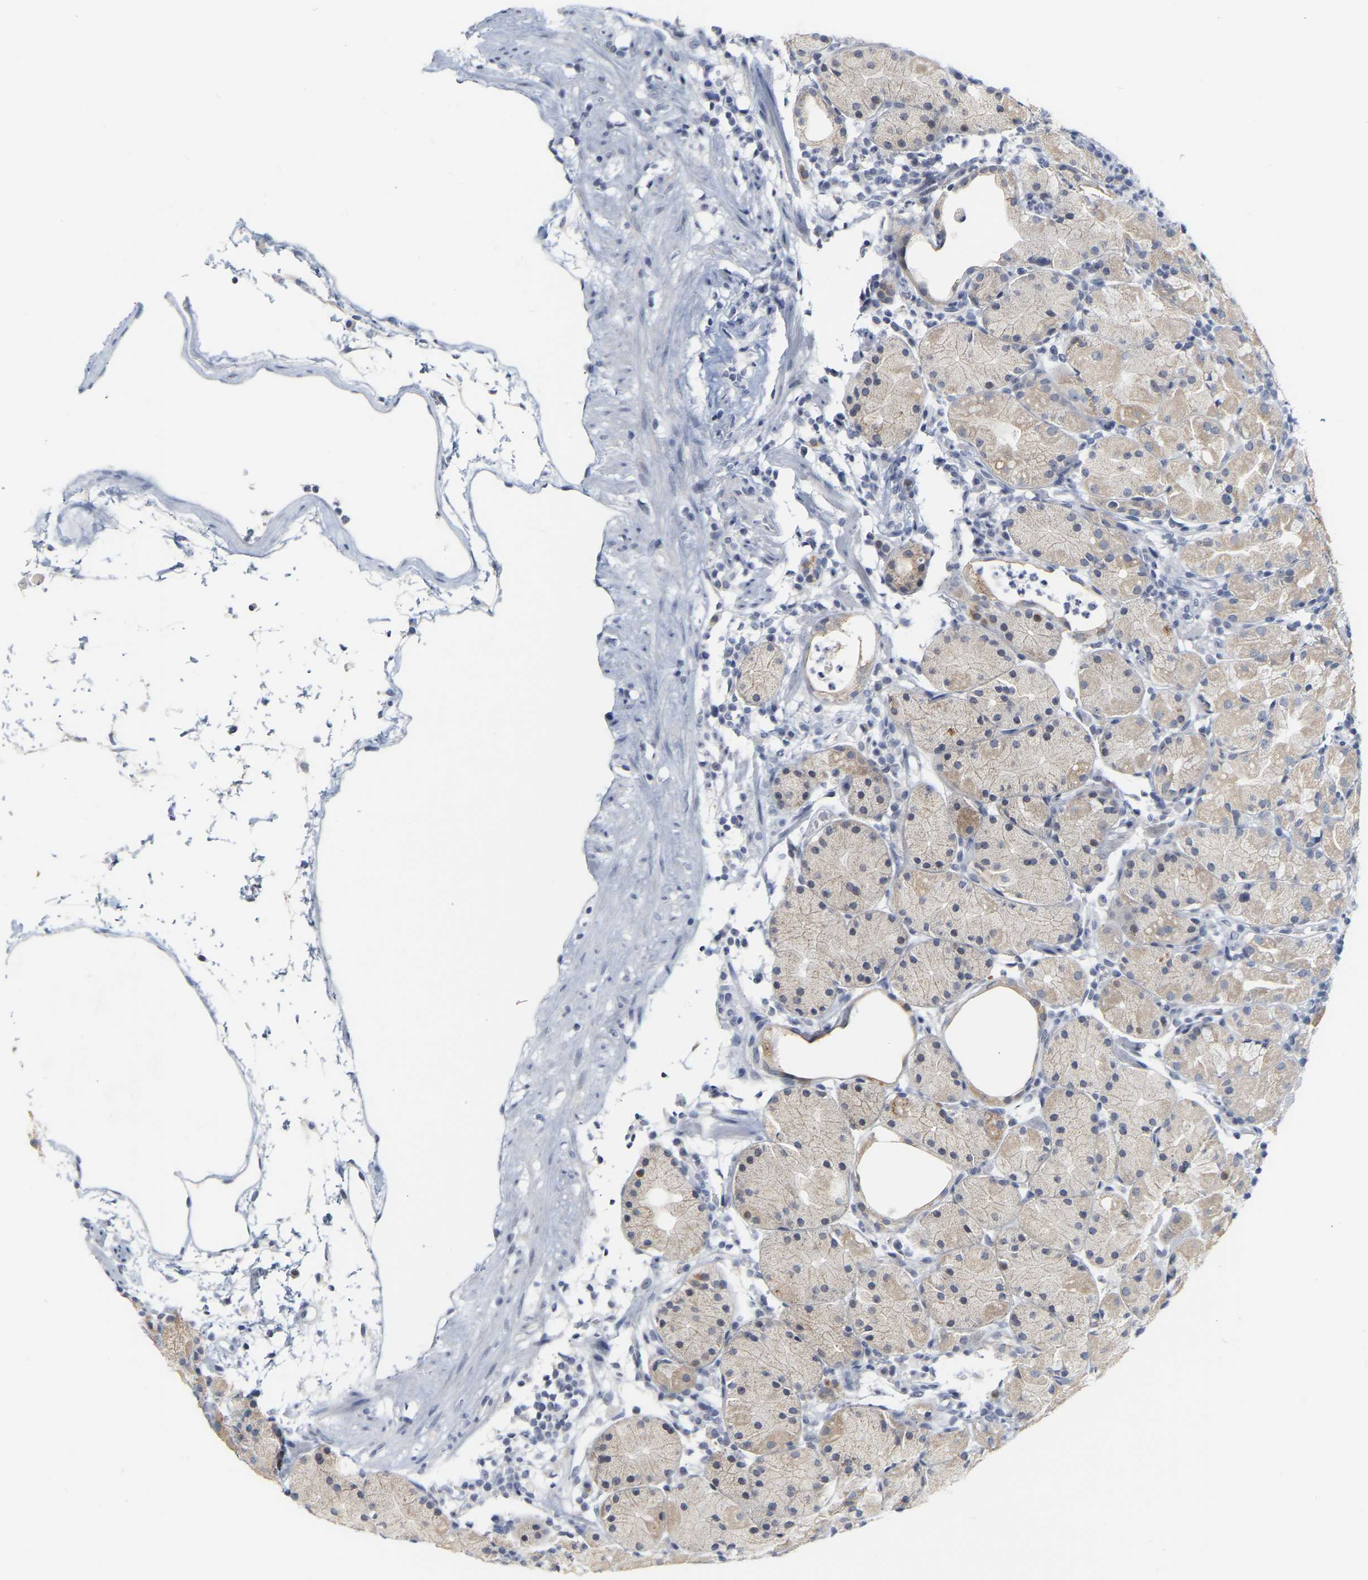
{"staining": {"intensity": "weak", "quantity": "<25%", "location": "cytoplasmic/membranous"}, "tissue": "stomach", "cell_type": "Glandular cells", "image_type": "normal", "snomed": [{"axis": "morphology", "description": "Normal tissue, NOS"}, {"axis": "topography", "description": "Stomach"}, {"axis": "topography", "description": "Stomach, lower"}], "caption": "Glandular cells show no significant protein positivity in normal stomach. The staining was performed using DAB to visualize the protein expression in brown, while the nuclei were stained in blue with hematoxylin (Magnification: 20x).", "gene": "KRT76", "patient": {"sex": "female", "age": 75}}